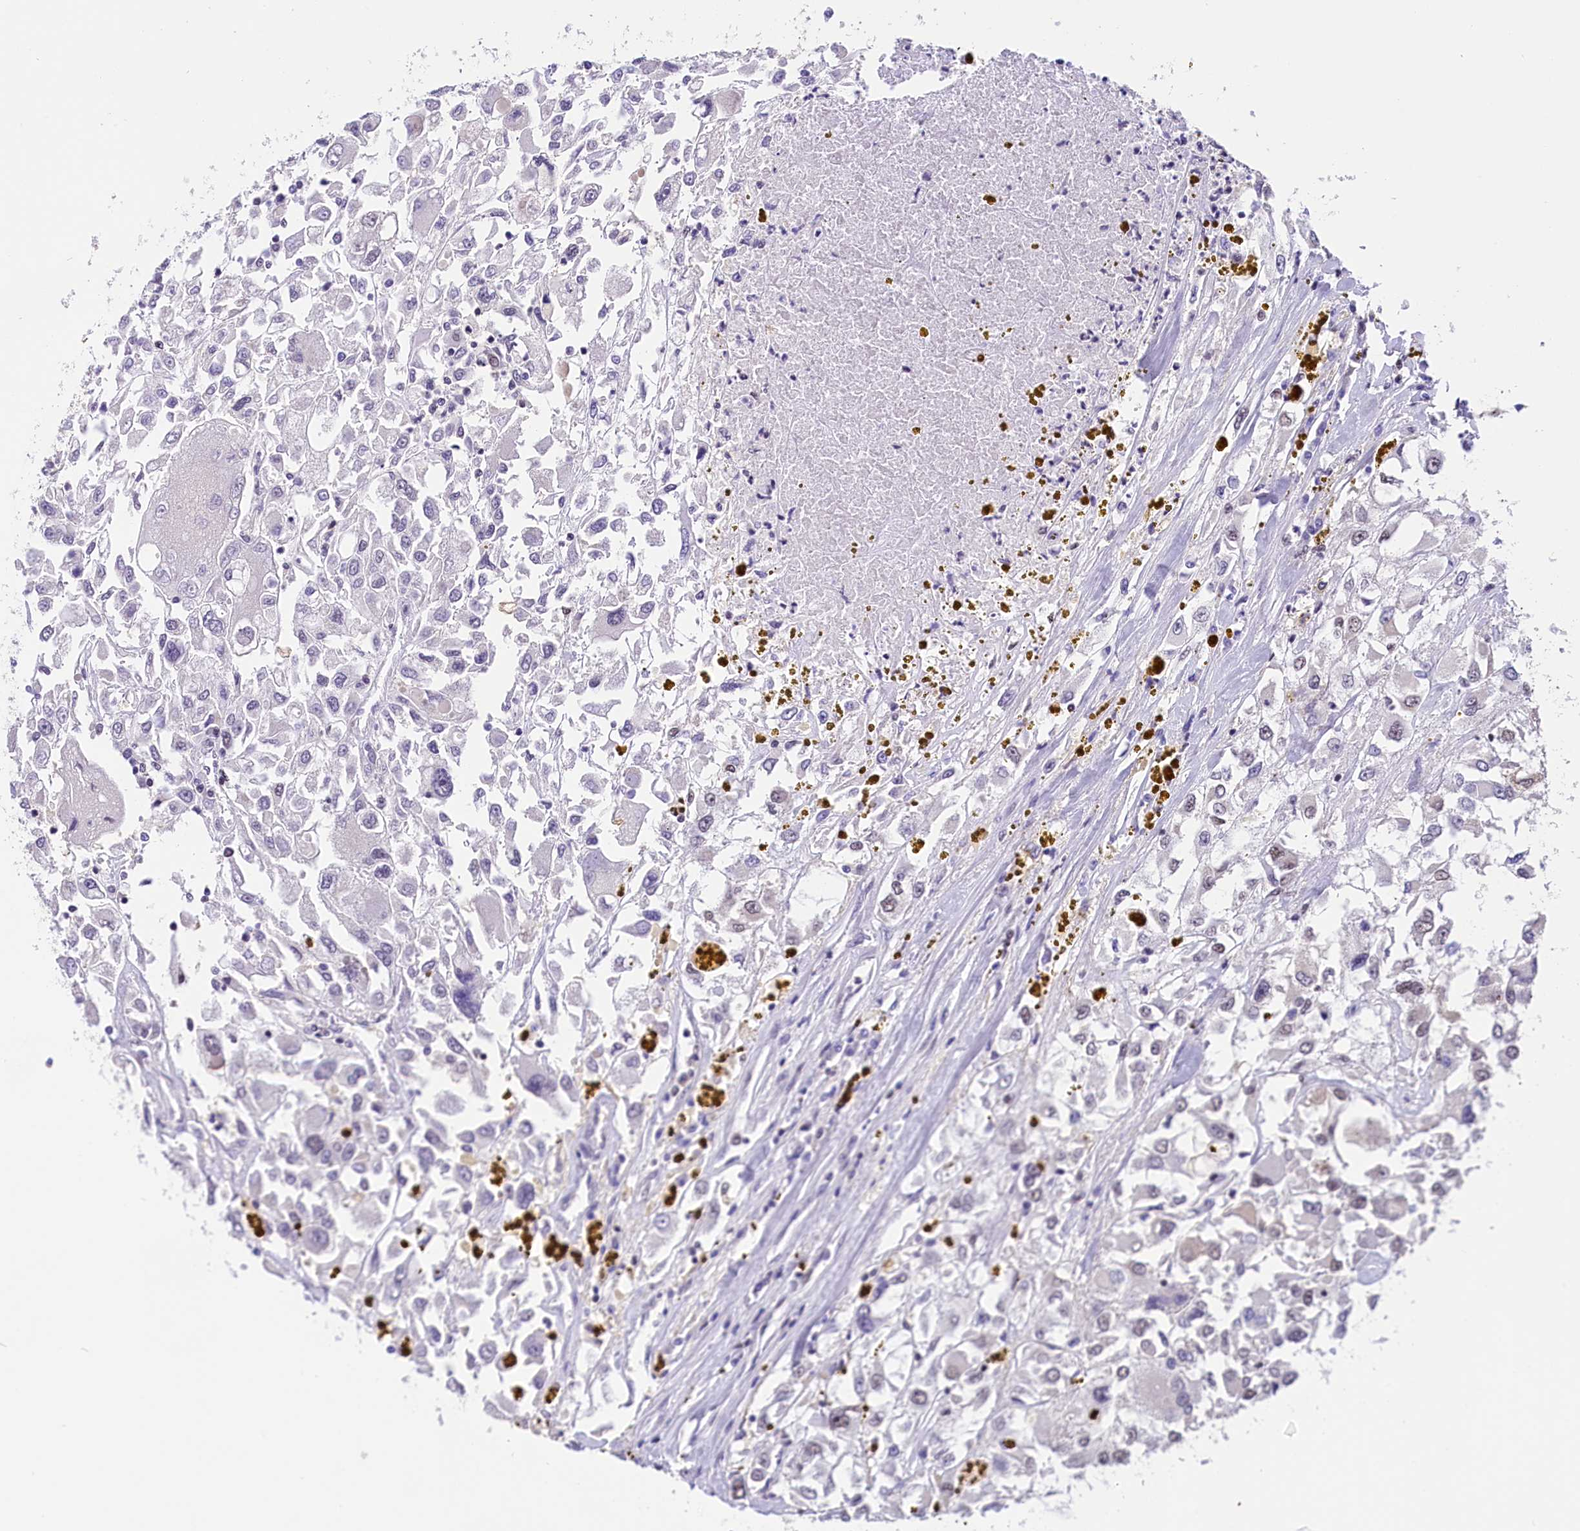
{"staining": {"intensity": "negative", "quantity": "none", "location": "none"}, "tissue": "renal cancer", "cell_type": "Tumor cells", "image_type": "cancer", "snomed": [{"axis": "morphology", "description": "Adenocarcinoma, NOS"}, {"axis": "topography", "description": "Kidney"}], "caption": "This photomicrograph is of renal adenocarcinoma stained with IHC to label a protein in brown with the nuclei are counter-stained blue. There is no positivity in tumor cells.", "gene": "ZC3H4", "patient": {"sex": "female", "age": 52}}